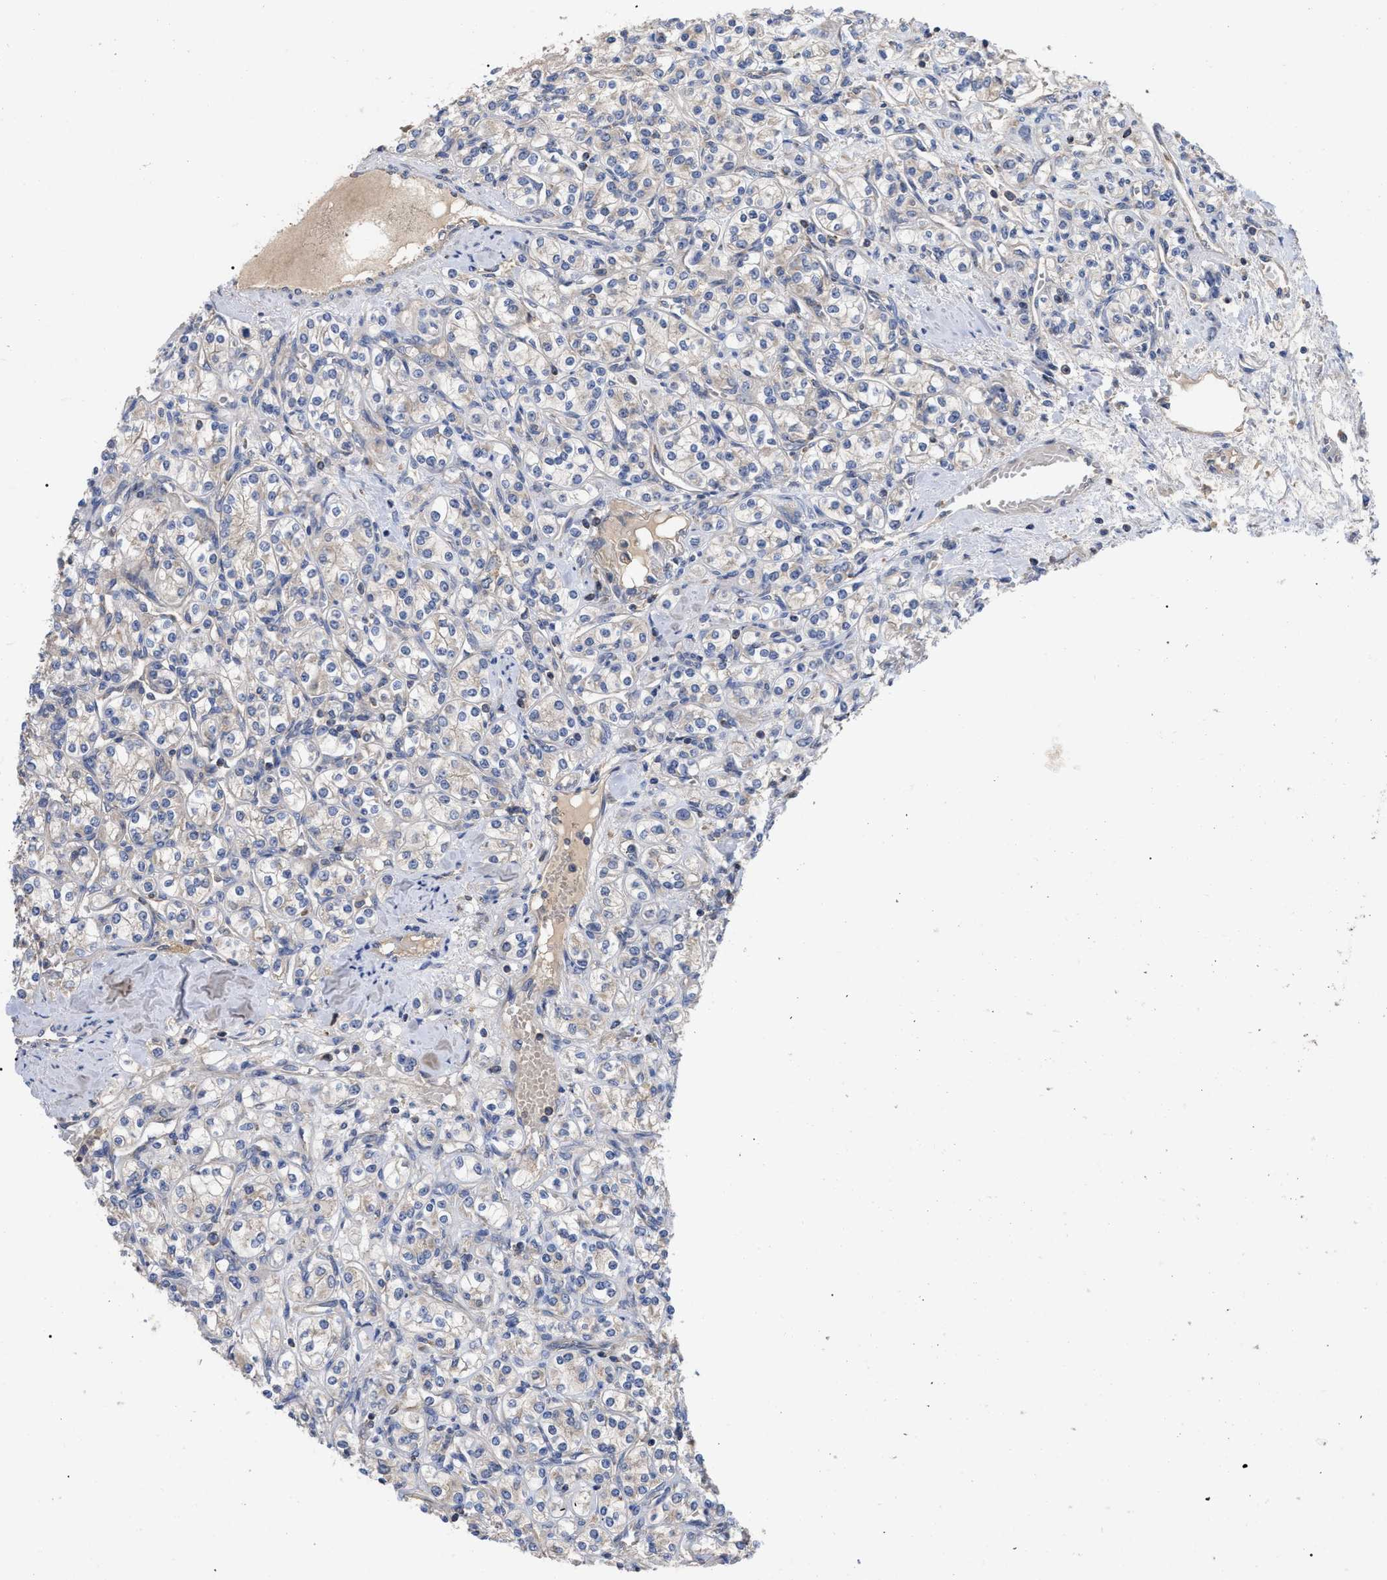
{"staining": {"intensity": "weak", "quantity": "<25%", "location": "cytoplasmic/membranous"}, "tissue": "renal cancer", "cell_type": "Tumor cells", "image_type": "cancer", "snomed": [{"axis": "morphology", "description": "Adenocarcinoma, NOS"}, {"axis": "topography", "description": "Kidney"}], "caption": "Immunohistochemistry (IHC) micrograph of renal cancer stained for a protein (brown), which exhibits no positivity in tumor cells.", "gene": "RAP1GDS1", "patient": {"sex": "male", "age": 77}}